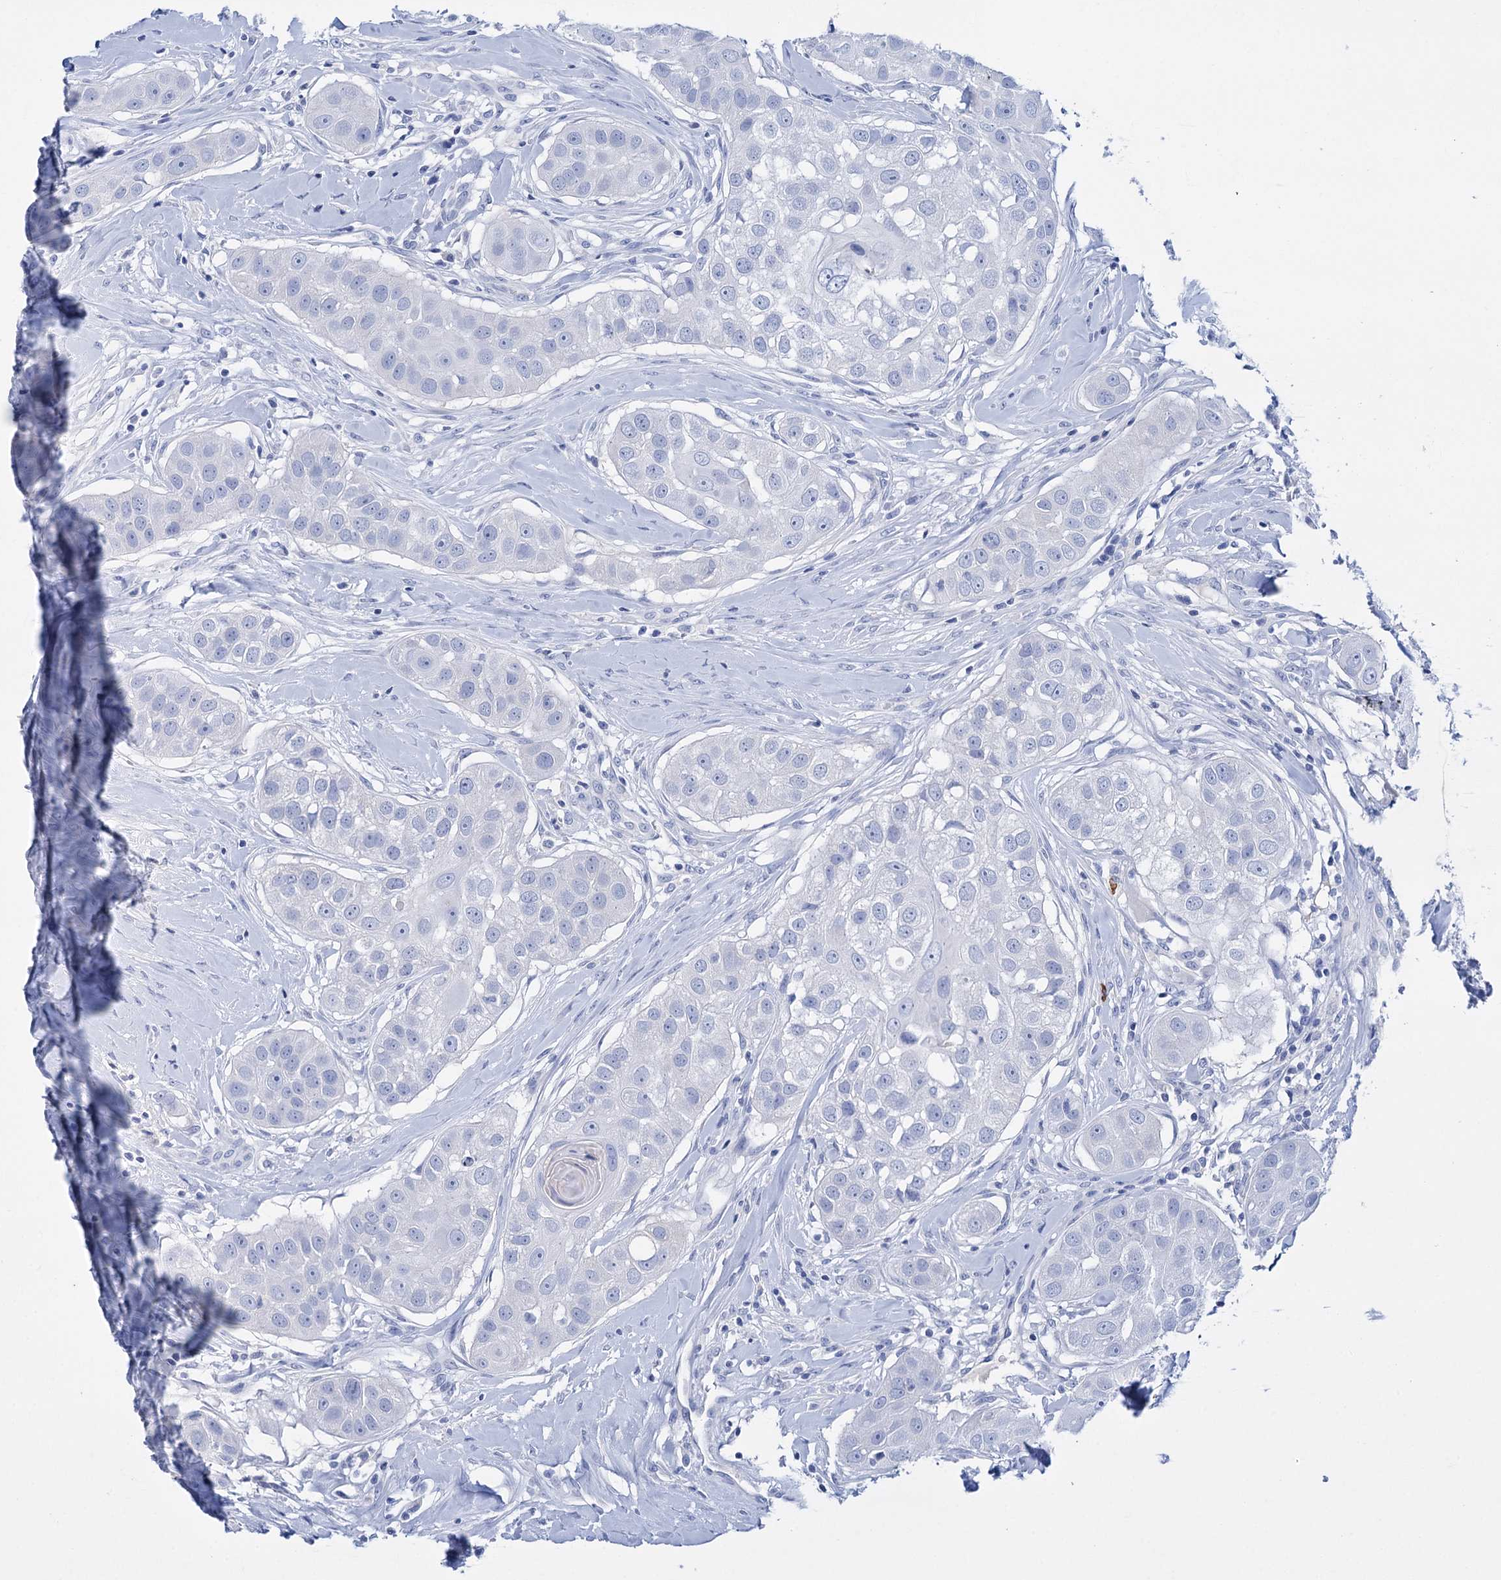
{"staining": {"intensity": "negative", "quantity": "none", "location": "none"}, "tissue": "head and neck cancer", "cell_type": "Tumor cells", "image_type": "cancer", "snomed": [{"axis": "morphology", "description": "Normal tissue, NOS"}, {"axis": "morphology", "description": "Squamous cell carcinoma, NOS"}, {"axis": "topography", "description": "Skeletal muscle"}, {"axis": "topography", "description": "Head-Neck"}], "caption": "The photomicrograph displays no staining of tumor cells in squamous cell carcinoma (head and neck). Brightfield microscopy of immunohistochemistry (IHC) stained with DAB (brown) and hematoxylin (blue), captured at high magnification.", "gene": "FBXW12", "patient": {"sex": "male", "age": 51}}